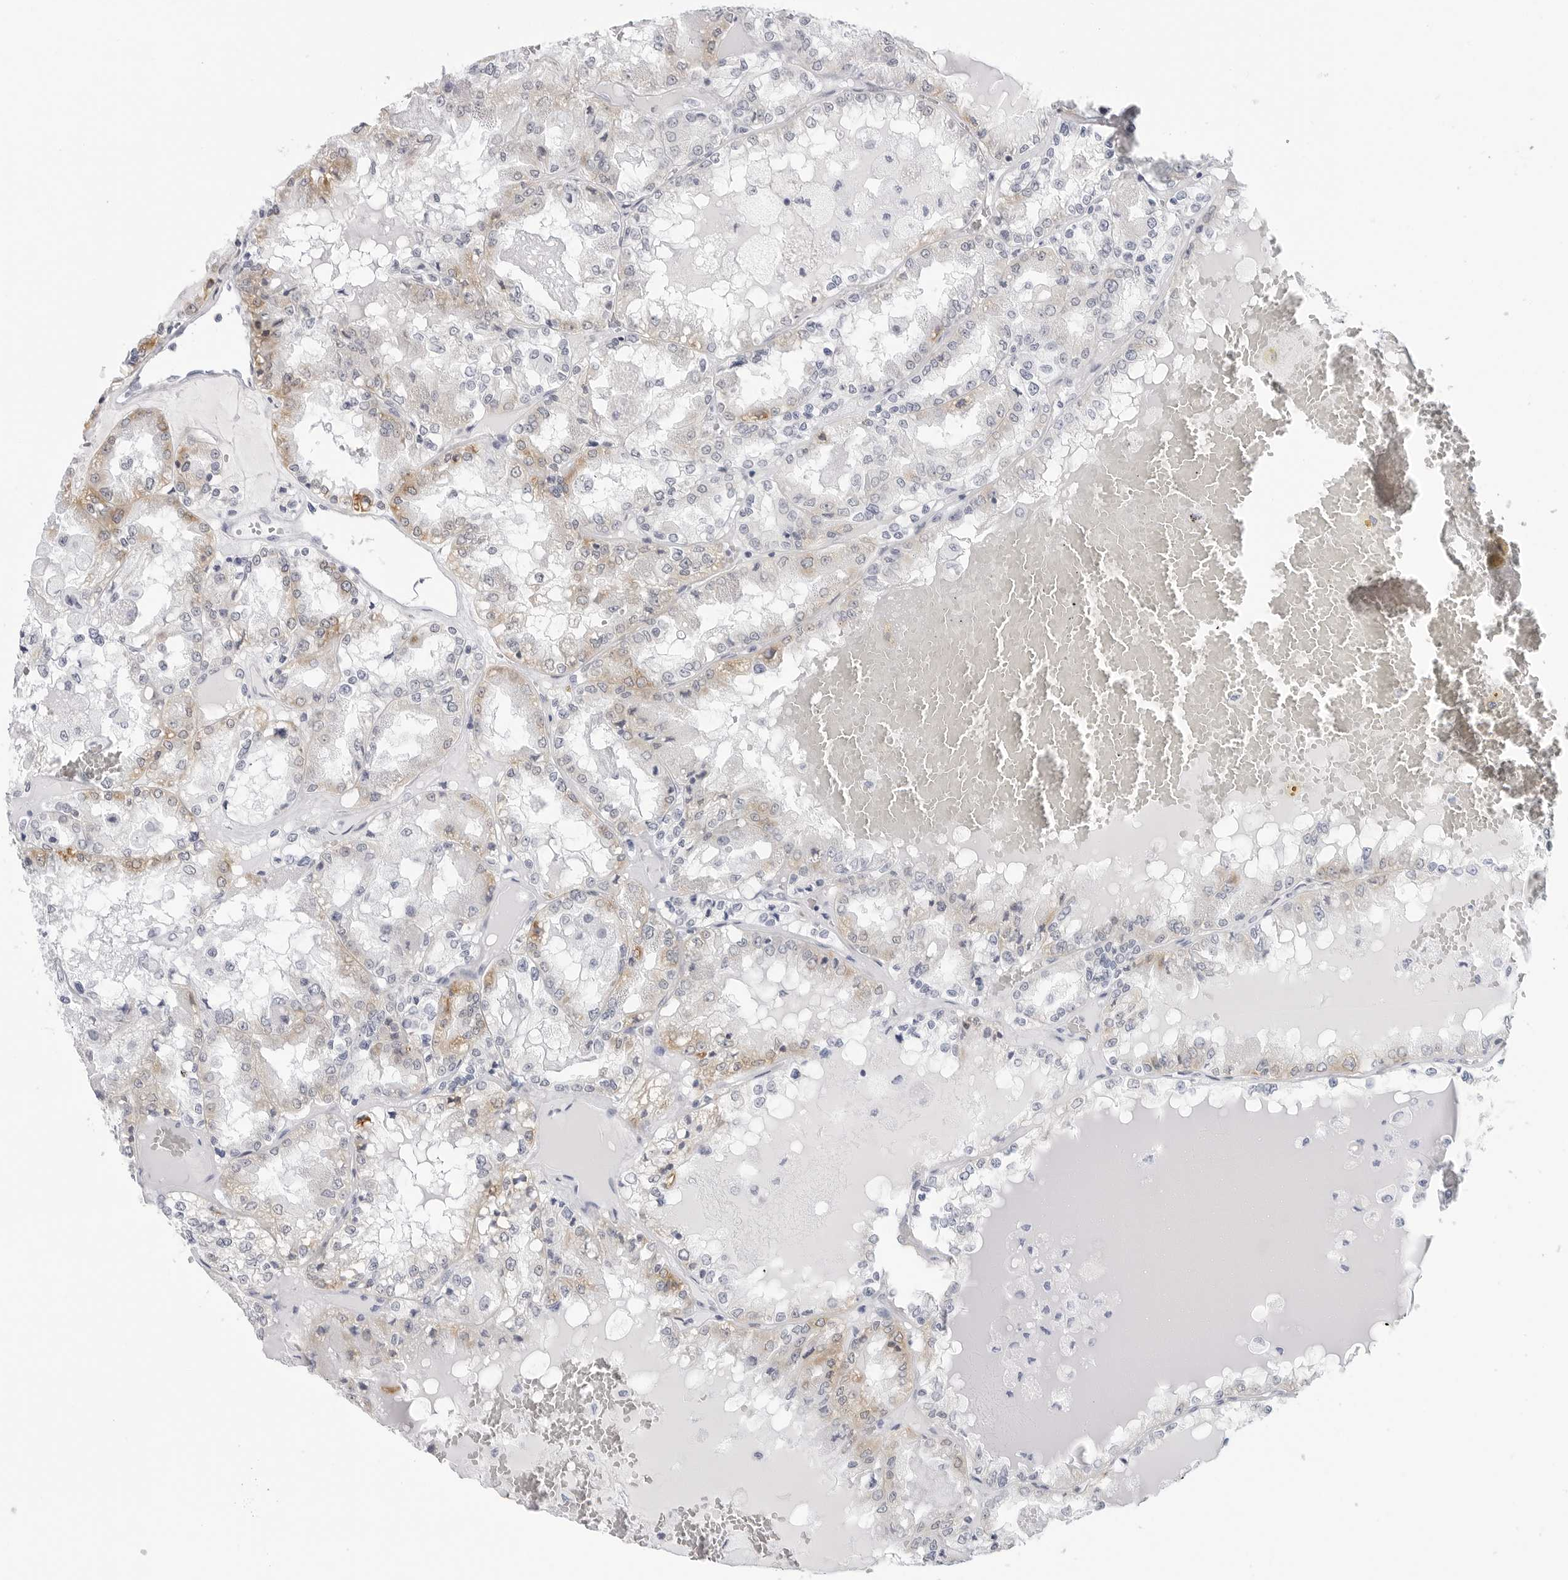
{"staining": {"intensity": "weak", "quantity": "25%-75%", "location": "cytoplasmic/membranous"}, "tissue": "renal cancer", "cell_type": "Tumor cells", "image_type": "cancer", "snomed": [{"axis": "morphology", "description": "Adenocarcinoma, NOS"}, {"axis": "topography", "description": "Kidney"}], "caption": "Immunohistochemistry (IHC) photomicrograph of renal cancer (adenocarcinoma) stained for a protein (brown), which reveals low levels of weak cytoplasmic/membranous expression in about 25%-75% of tumor cells.", "gene": "HSPB7", "patient": {"sex": "female", "age": 56}}